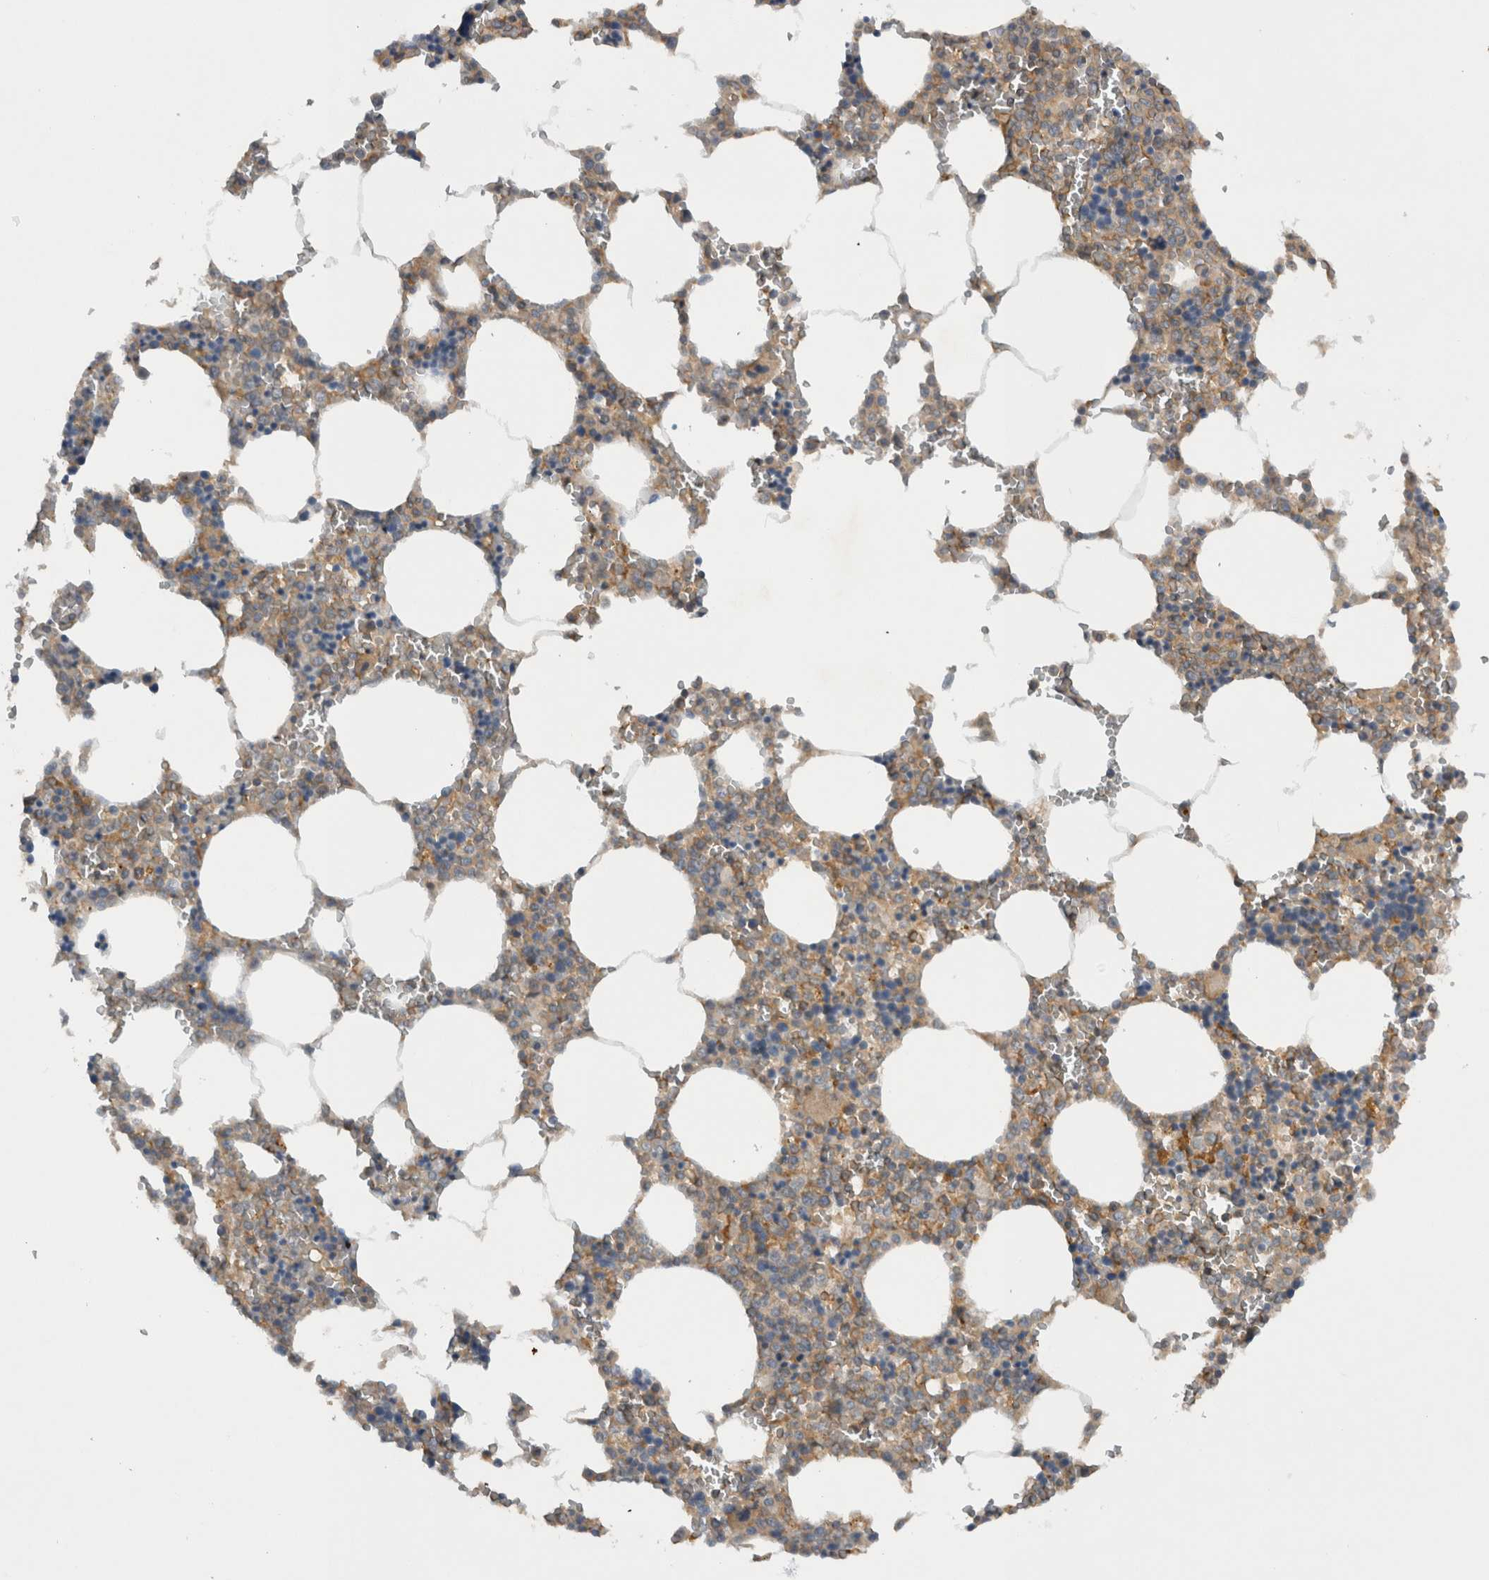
{"staining": {"intensity": "moderate", "quantity": "25%-75%", "location": "cytoplasmic/membranous"}, "tissue": "bone marrow", "cell_type": "Hematopoietic cells", "image_type": "normal", "snomed": [{"axis": "morphology", "description": "Normal tissue, NOS"}, {"axis": "topography", "description": "Bone marrow"}], "caption": "A micrograph showing moderate cytoplasmic/membranous staining in about 25%-75% of hematopoietic cells in benign bone marrow, as visualized by brown immunohistochemical staining.", "gene": "SCARA5", "patient": {"sex": "male", "age": 70}}